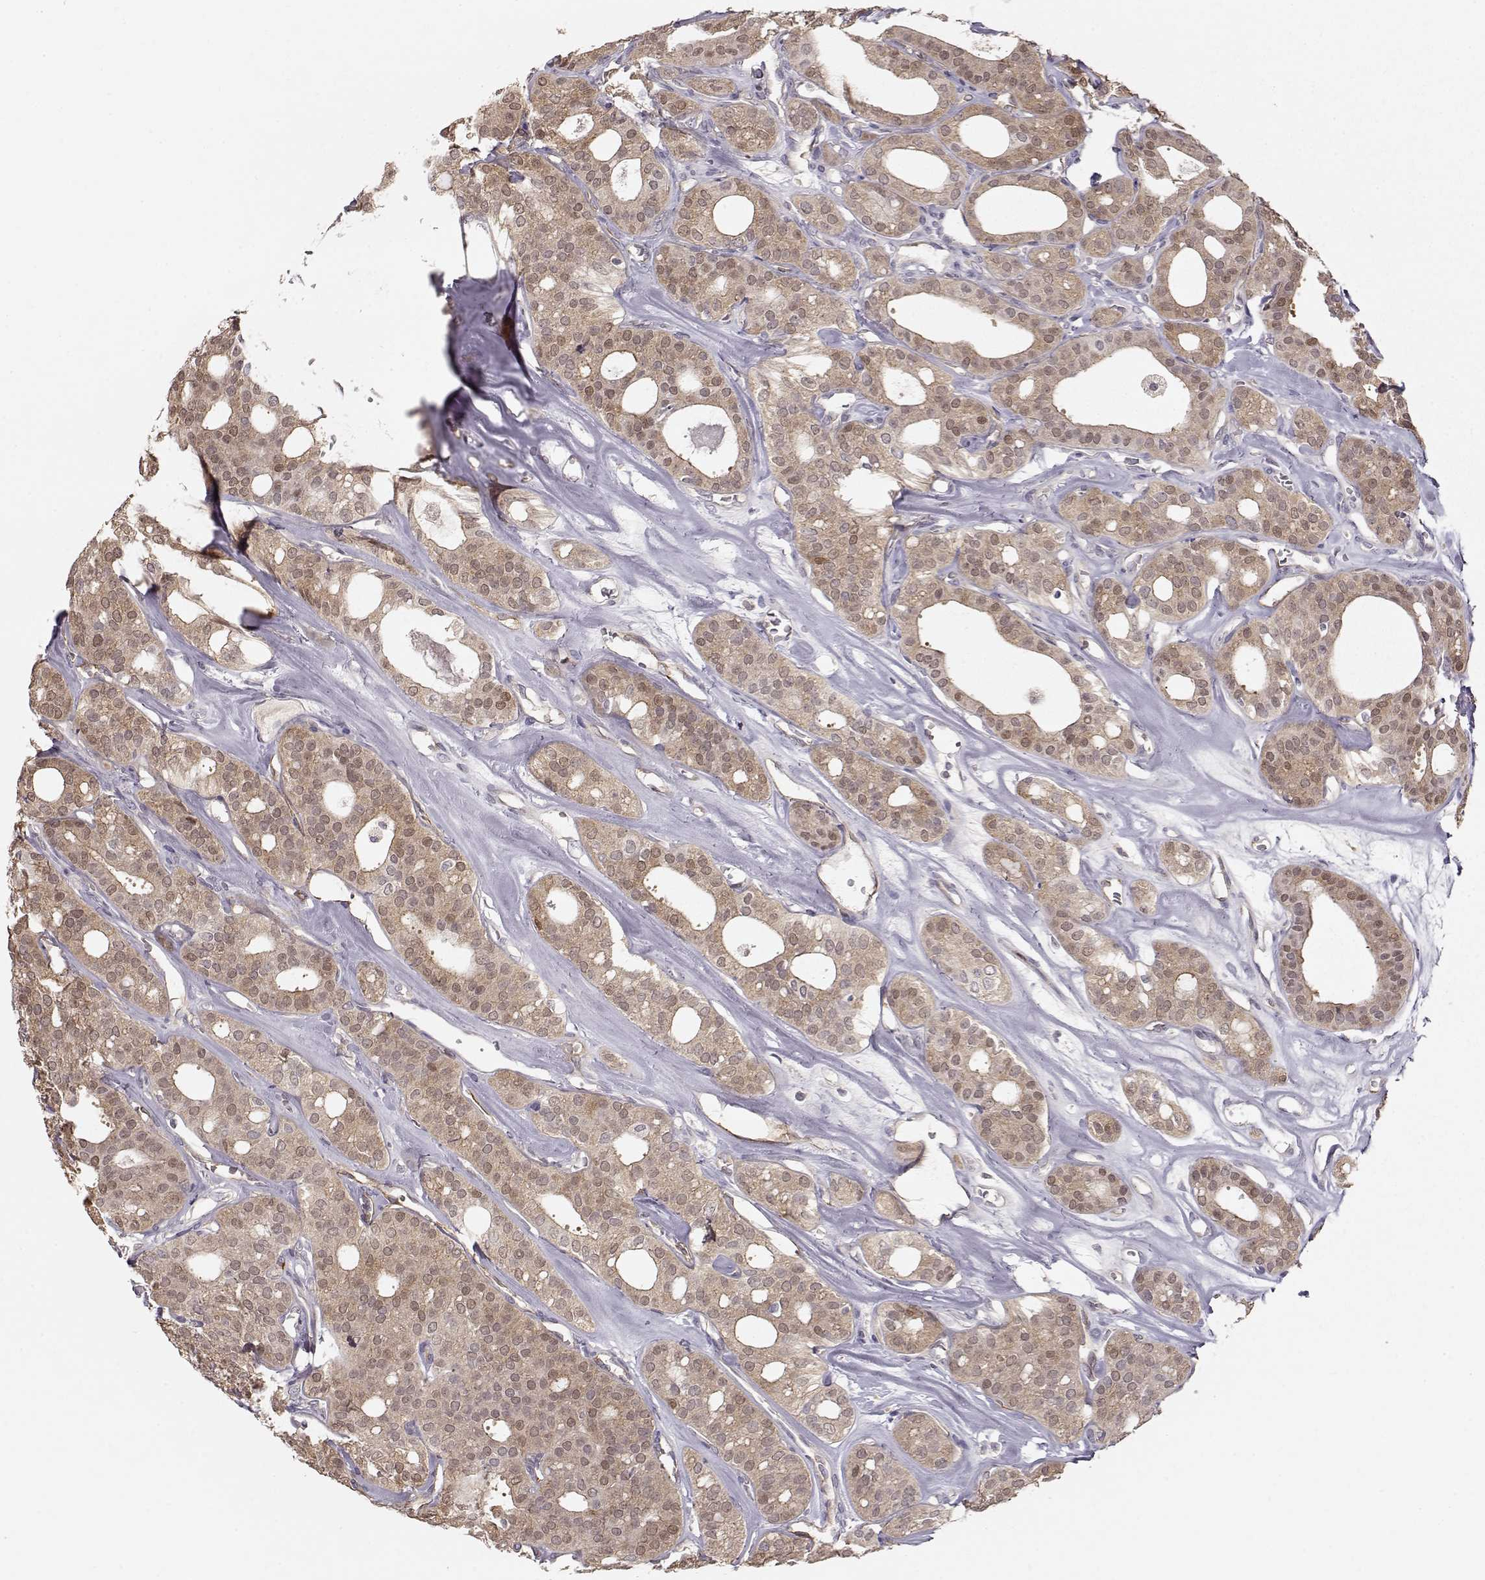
{"staining": {"intensity": "weak", "quantity": ">75%", "location": "cytoplasmic/membranous"}, "tissue": "thyroid cancer", "cell_type": "Tumor cells", "image_type": "cancer", "snomed": [{"axis": "morphology", "description": "Follicular adenoma carcinoma, NOS"}, {"axis": "topography", "description": "Thyroid gland"}], "caption": "Tumor cells reveal weak cytoplasmic/membranous staining in about >75% of cells in thyroid cancer (follicular adenoma carcinoma). Nuclei are stained in blue.", "gene": "ARHGAP8", "patient": {"sex": "male", "age": 75}}